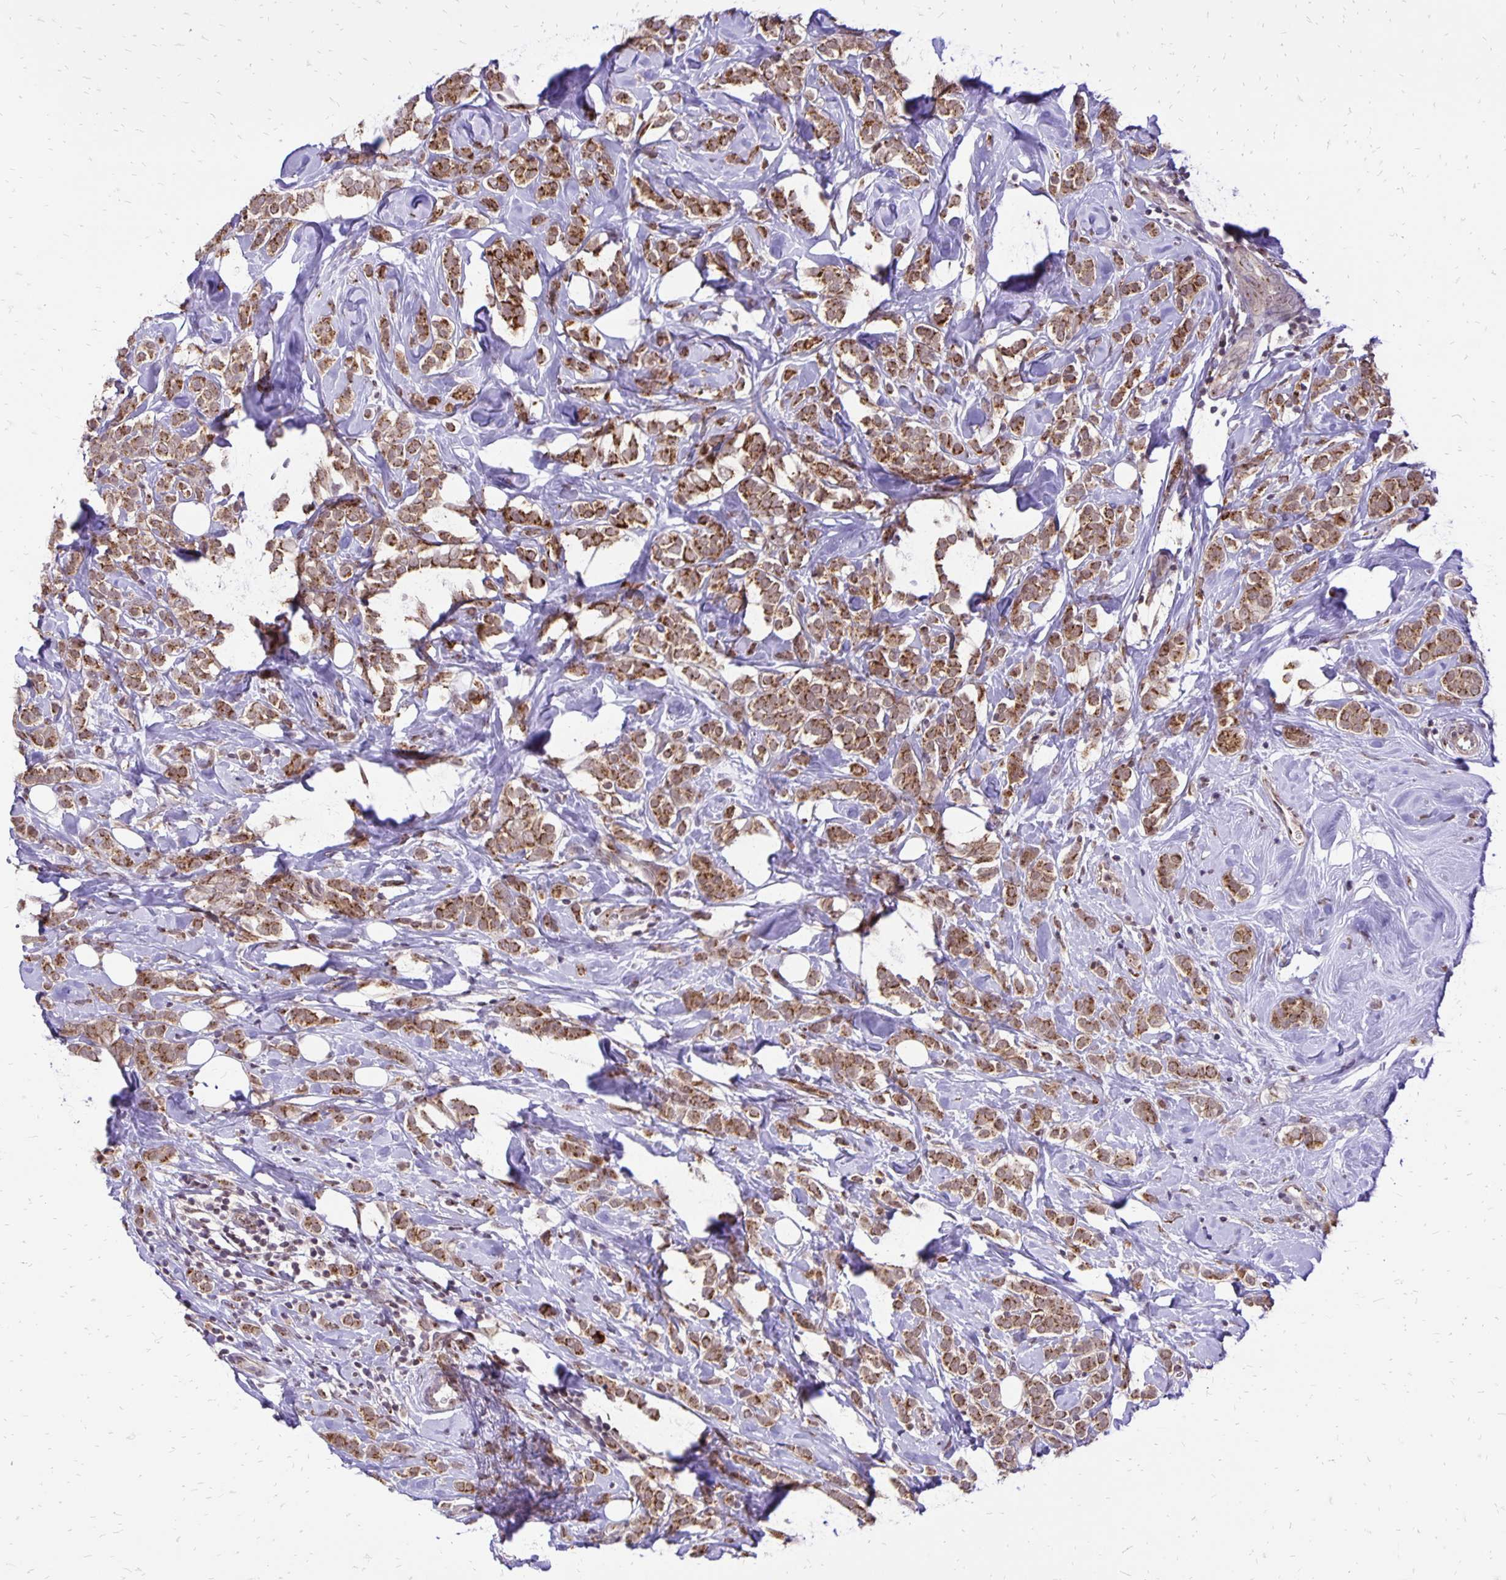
{"staining": {"intensity": "moderate", "quantity": ">75%", "location": "cytoplasmic/membranous"}, "tissue": "breast cancer", "cell_type": "Tumor cells", "image_type": "cancer", "snomed": [{"axis": "morphology", "description": "Lobular carcinoma"}, {"axis": "topography", "description": "Breast"}], "caption": "A high-resolution image shows immunohistochemistry staining of breast cancer (lobular carcinoma), which displays moderate cytoplasmic/membranous staining in approximately >75% of tumor cells.", "gene": "GOLGA5", "patient": {"sex": "female", "age": 49}}